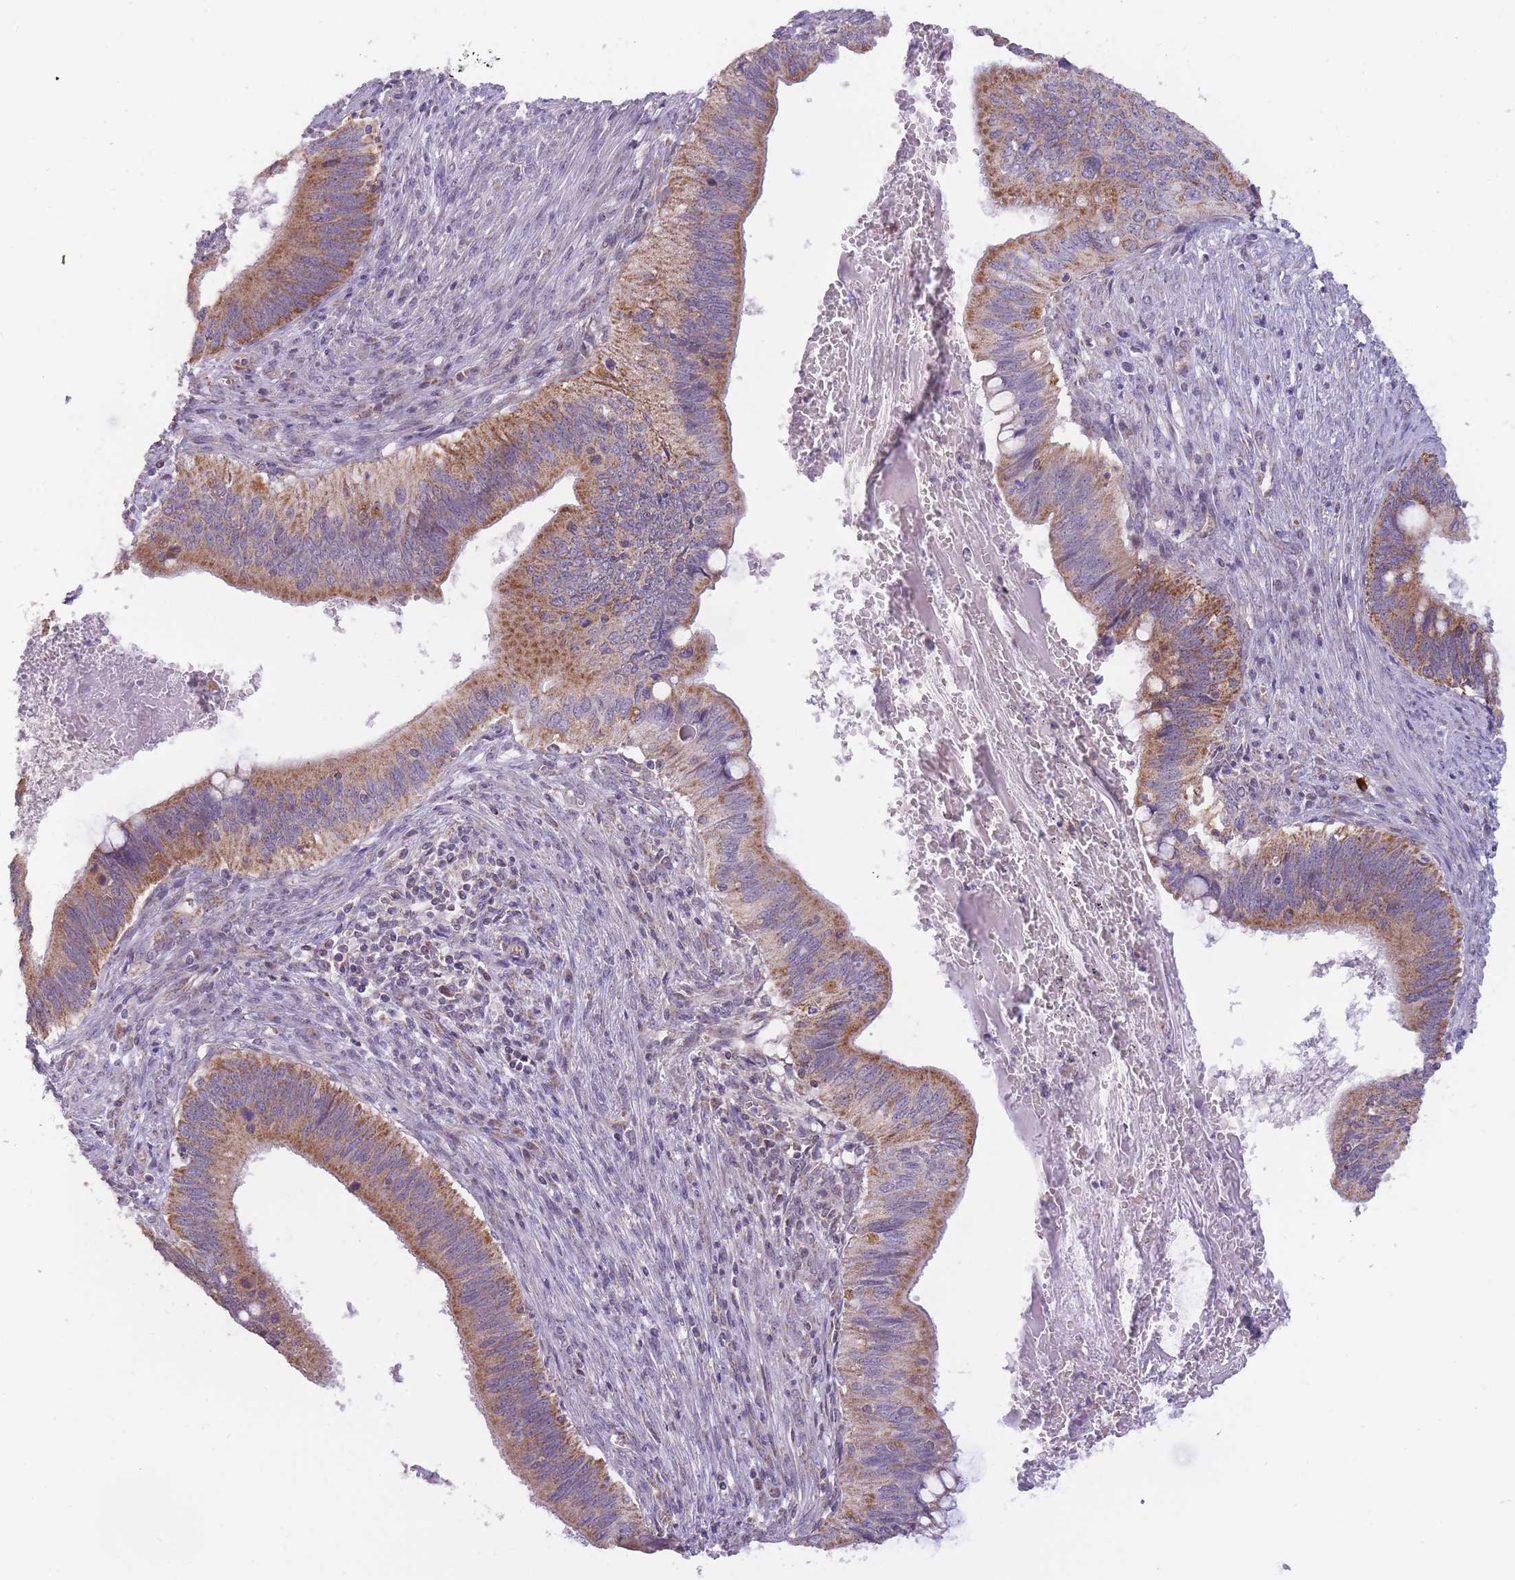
{"staining": {"intensity": "moderate", "quantity": ">75%", "location": "cytoplasmic/membranous"}, "tissue": "cervical cancer", "cell_type": "Tumor cells", "image_type": "cancer", "snomed": [{"axis": "morphology", "description": "Adenocarcinoma, NOS"}, {"axis": "topography", "description": "Cervix"}], "caption": "Immunohistochemistry photomicrograph of neoplastic tissue: cervical cancer (adenocarcinoma) stained using immunohistochemistry (IHC) reveals medium levels of moderate protein expression localized specifically in the cytoplasmic/membranous of tumor cells, appearing as a cytoplasmic/membranous brown color.", "gene": "MRPS18C", "patient": {"sex": "female", "age": 42}}